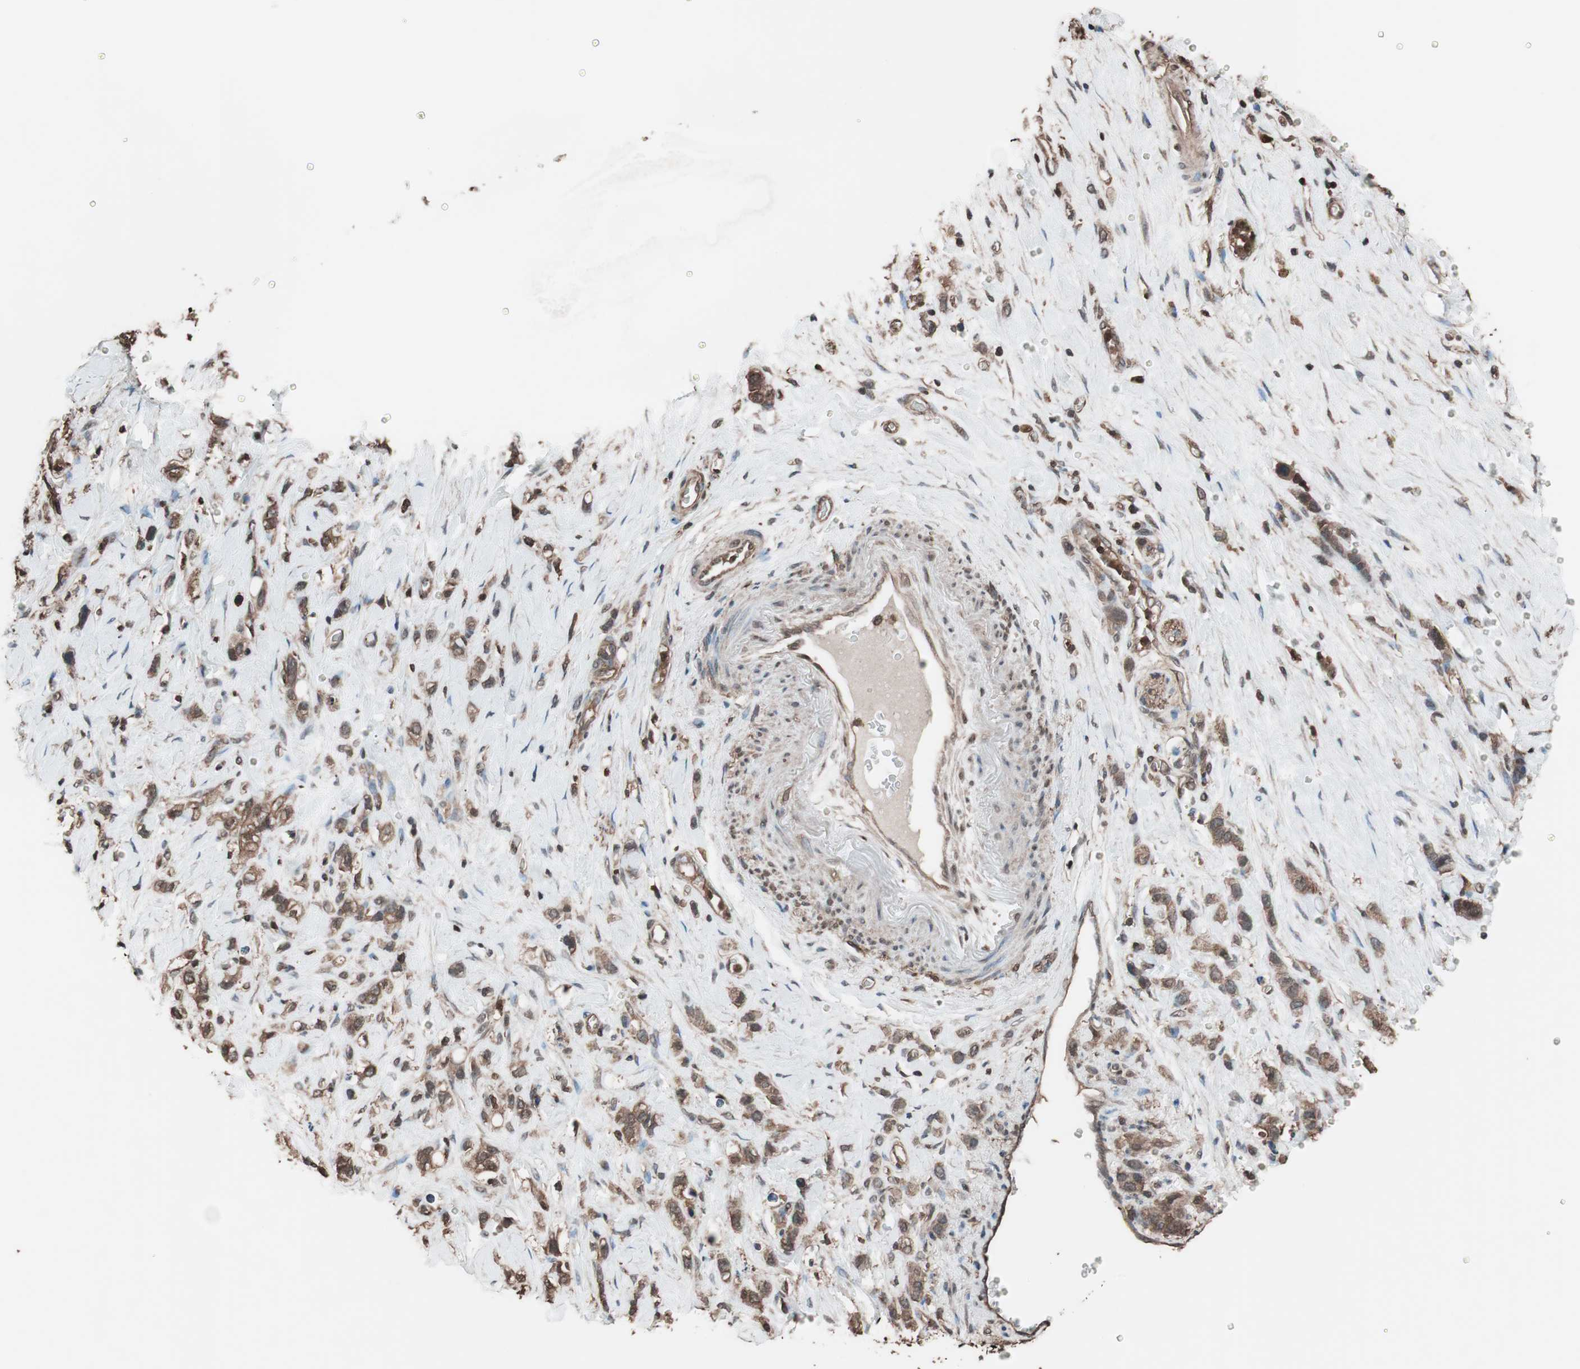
{"staining": {"intensity": "moderate", "quantity": ">75%", "location": "cytoplasmic/membranous"}, "tissue": "stomach cancer", "cell_type": "Tumor cells", "image_type": "cancer", "snomed": [{"axis": "morphology", "description": "Normal tissue, NOS"}, {"axis": "morphology", "description": "Adenocarcinoma, NOS"}, {"axis": "morphology", "description": "Adenocarcinoma, High grade"}, {"axis": "topography", "description": "Stomach, upper"}, {"axis": "topography", "description": "Stomach"}], "caption": "An immunohistochemistry (IHC) histopathology image of tumor tissue is shown. Protein staining in brown highlights moderate cytoplasmic/membranous positivity in adenocarcinoma (stomach) within tumor cells.", "gene": "CALM2", "patient": {"sex": "female", "age": 65}}